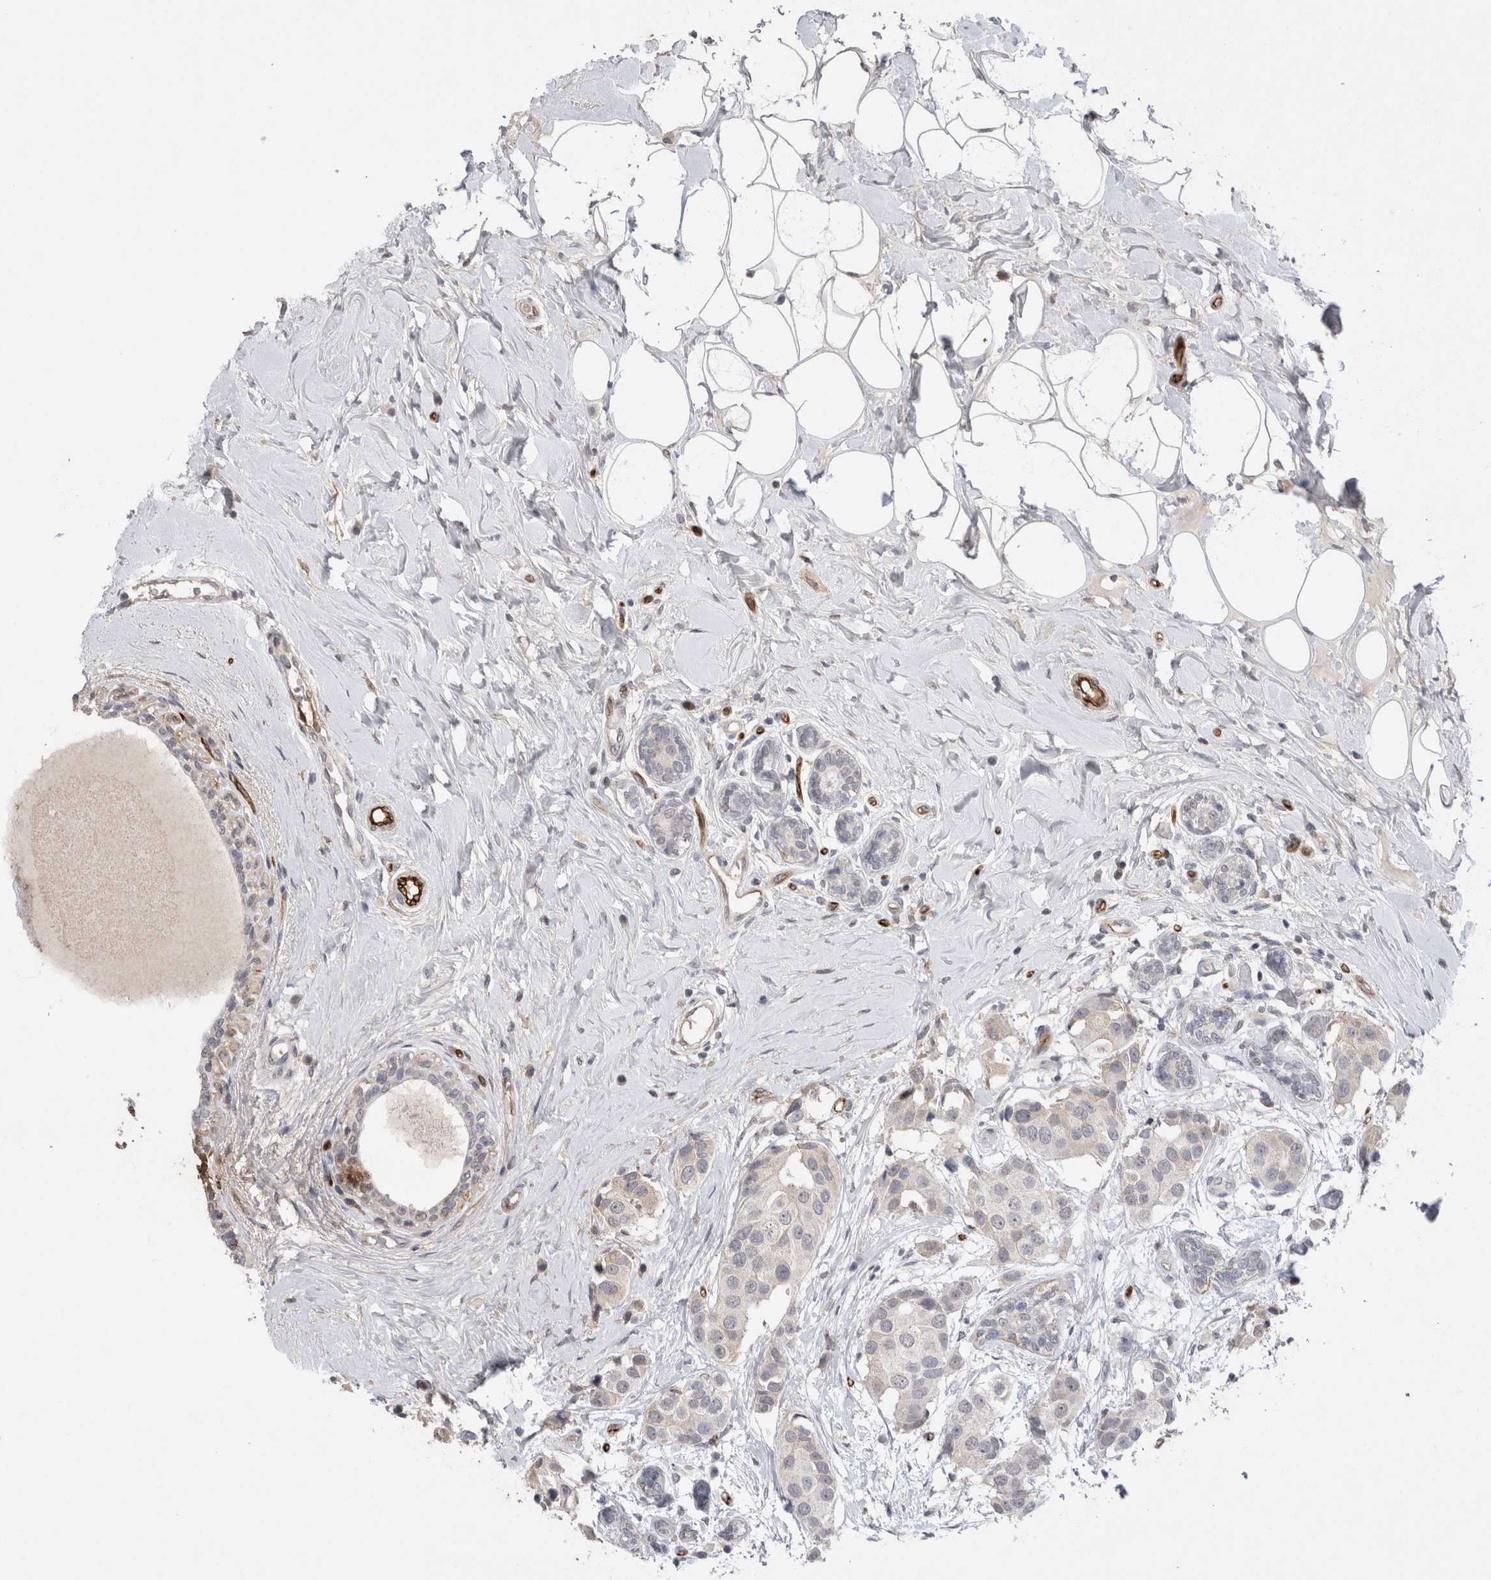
{"staining": {"intensity": "negative", "quantity": "none", "location": "none"}, "tissue": "breast cancer", "cell_type": "Tumor cells", "image_type": "cancer", "snomed": [{"axis": "morphology", "description": "Normal tissue, NOS"}, {"axis": "morphology", "description": "Duct carcinoma"}, {"axis": "topography", "description": "Breast"}], "caption": "High magnification brightfield microscopy of breast cancer stained with DAB (3,3'-diaminobenzidine) (brown) and counterstained with hematoxylin (blue): tumor cells show no significant positivity.", "gene": "CDH13", "patient": {"sex": "female", "age": 39}}